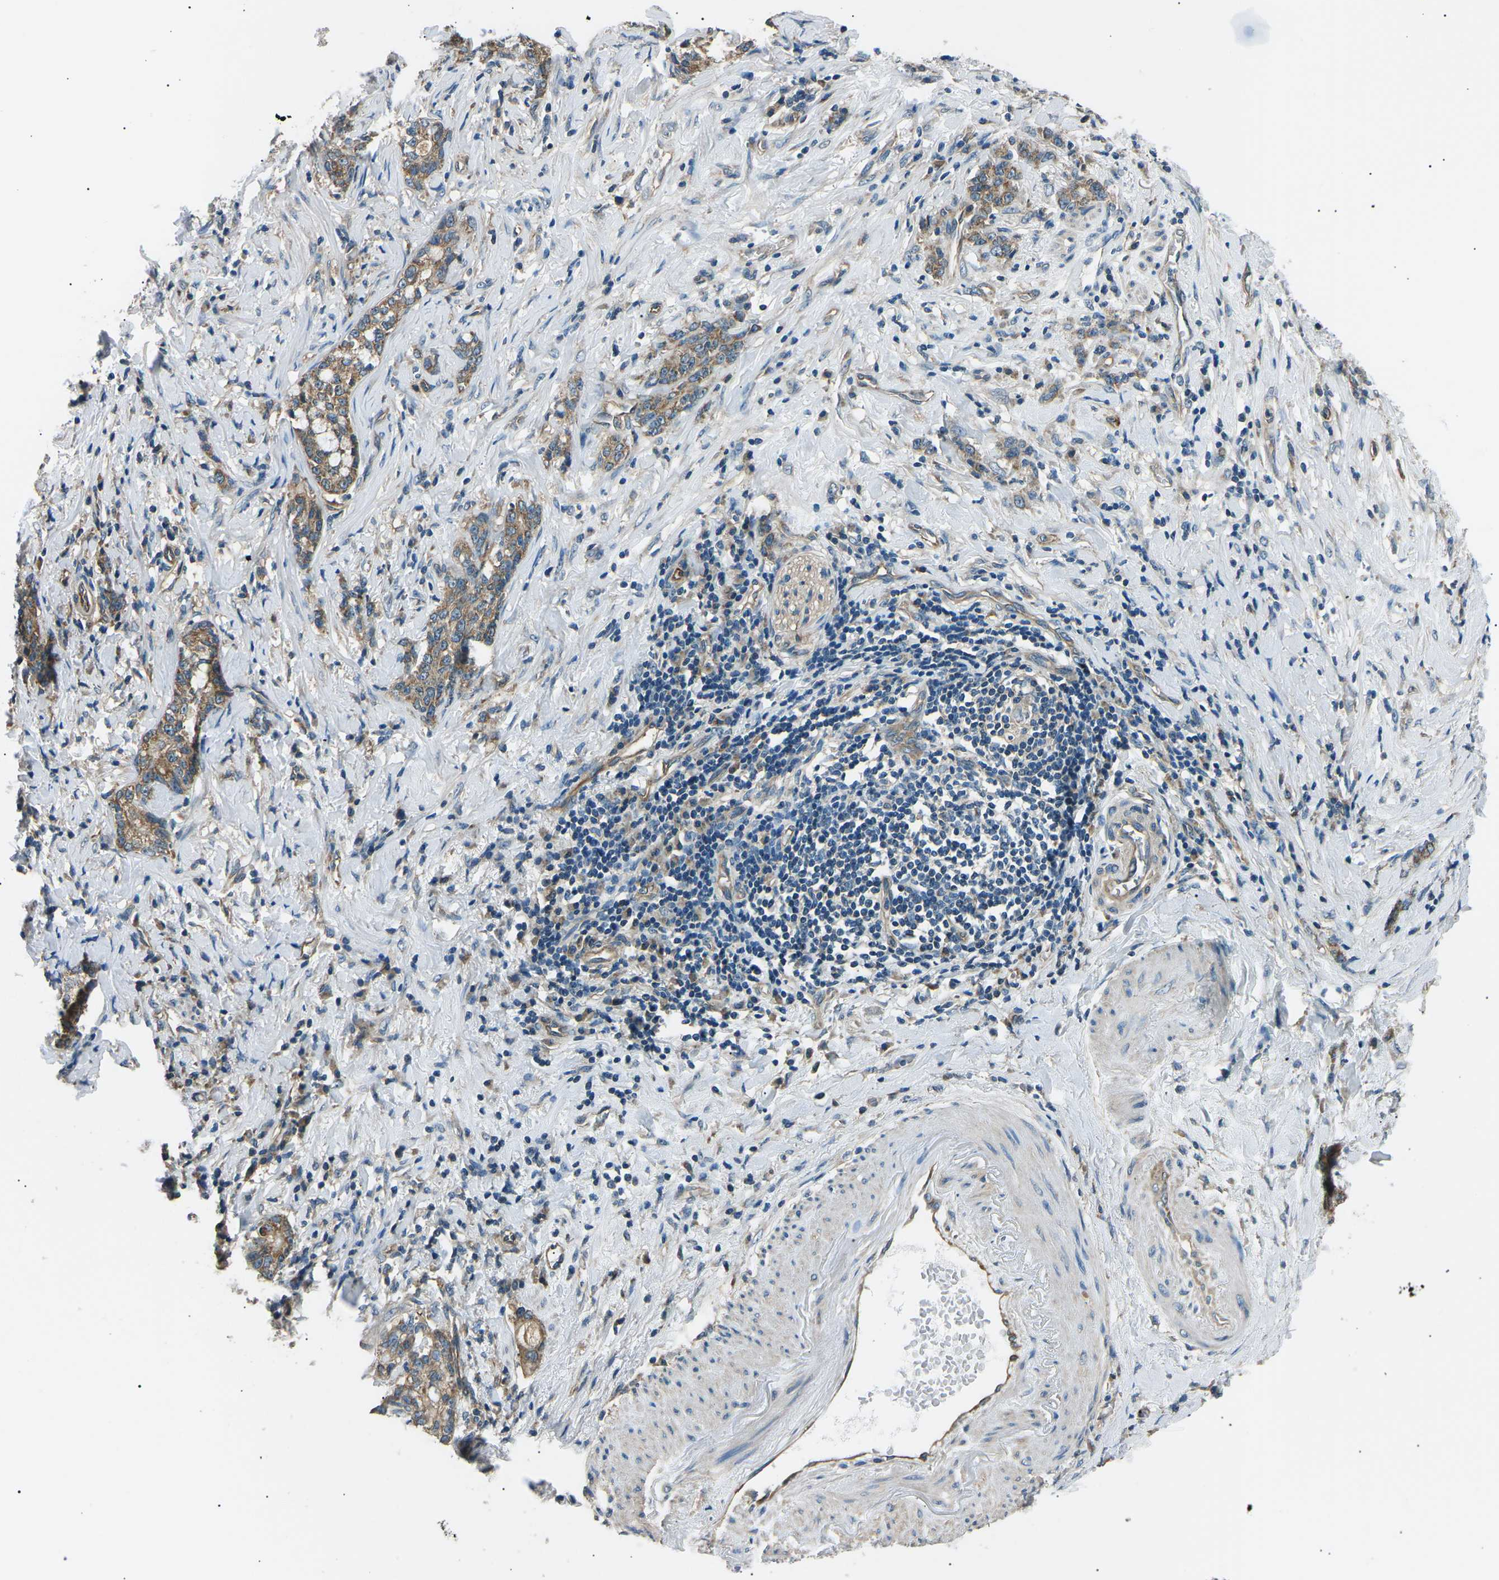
{"staining": {"intensity": "moderate", "quantity": ">75%", "location": "cytoplasmic/membranous"}, "tissue": "stomach cancer", "cell_type": "Tumor cells", "image_type": "cancer", "snomed": [{"axis": "morphology", "description": "Adenocarcinoma, NOS"}, {"axis": "topography", "description": "Stomach, lower"}], "caption": "This is an image of IHC staining of stomach cancer, which shows moderate positivity in the cytoplasmic/membranous of tumor cells.", "gene": "SLK", "patient": {"sex": "male", "age": 88}}